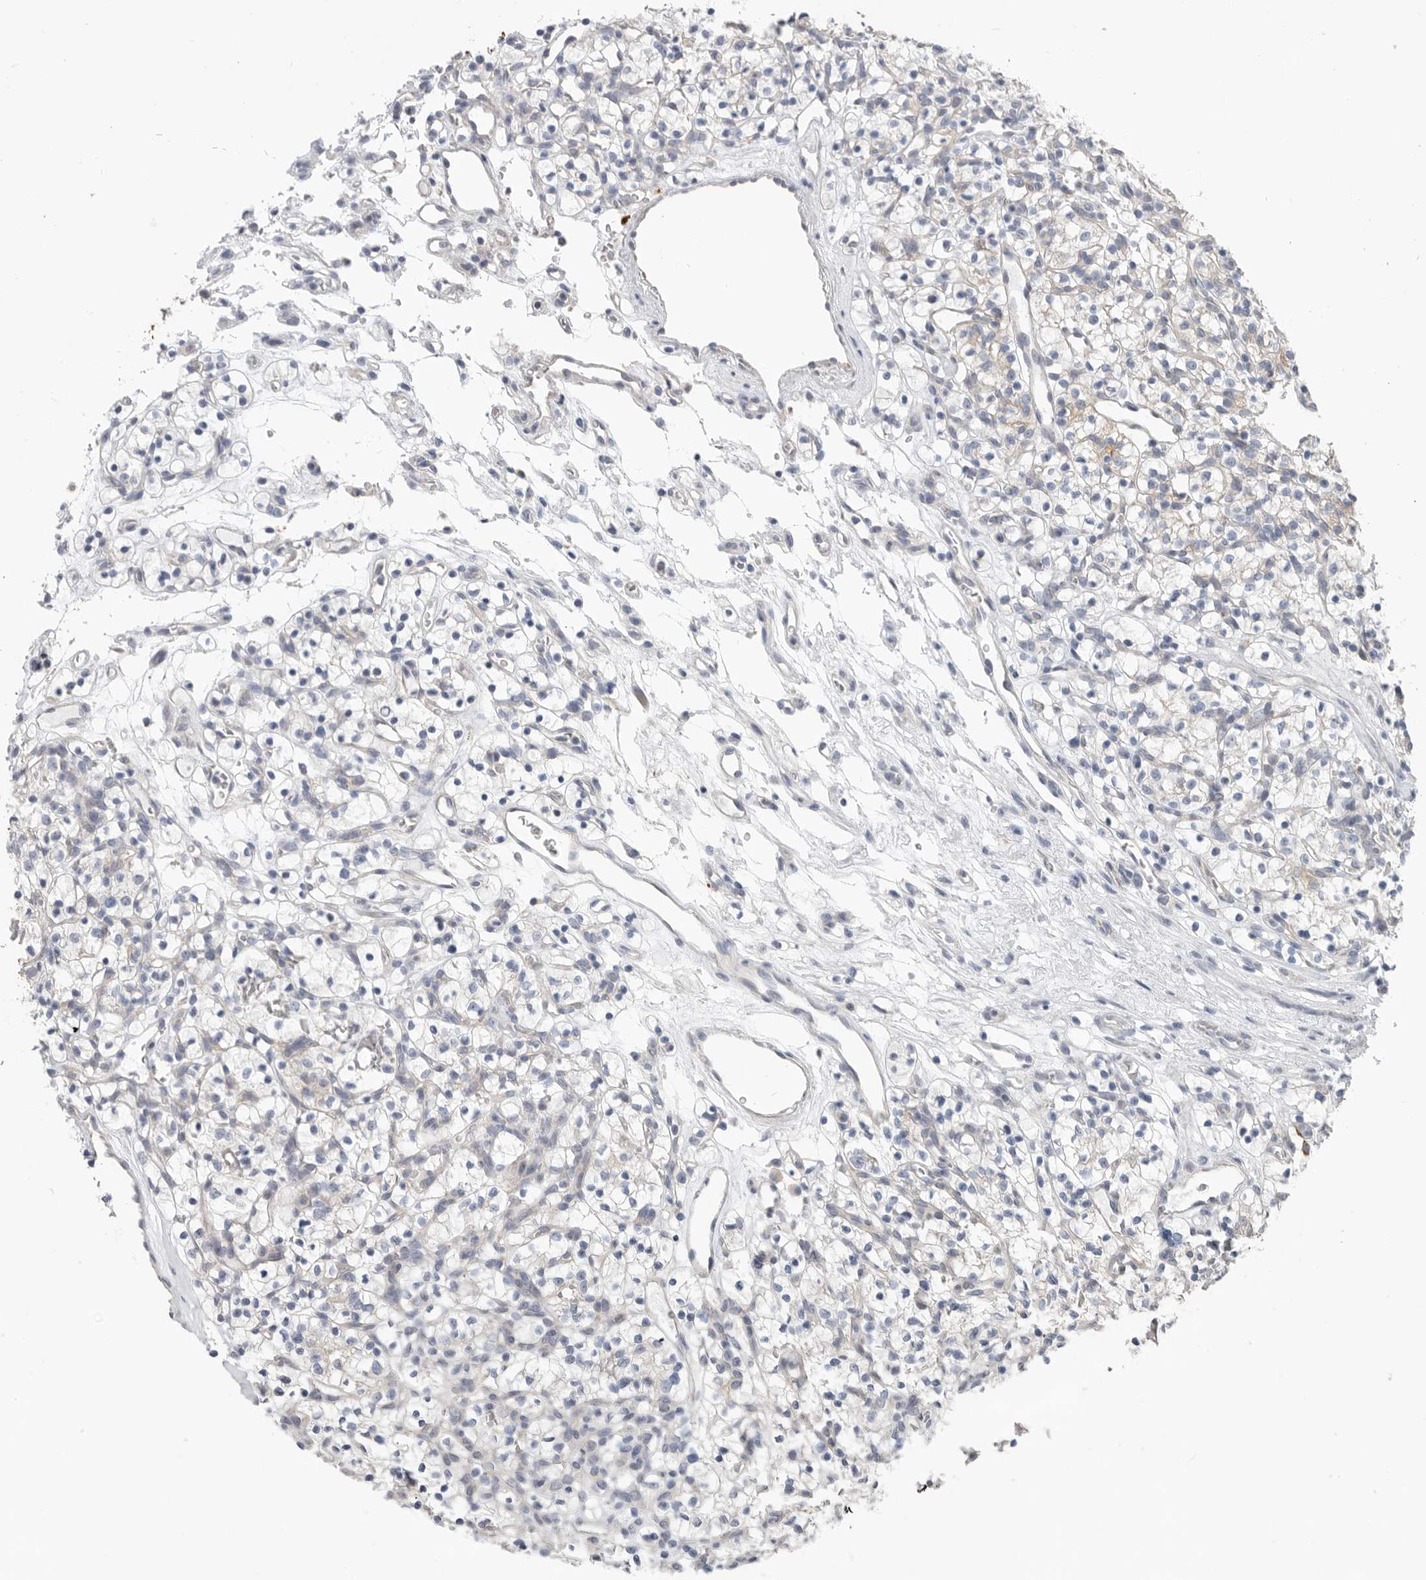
{"staining": {"intensity": "negative", "quantity": "none", "location": "none"}, "tissue": "renal cancer", "cell_type": "Tumor cells", "image_type": "cancer", "snomed": [{"axis": "morphology", "description": "Adenocarcinoma, NOS"}, {"axis": "topography", "description": "Kidney"}], "caption": "Immunohistochemistry (IHC) photomicrograph of human renal cancer stained for a protein (brown), which shows no staining in tumor cells. (Immunohistochemistry (IHC), brightfield microscopy, high magnification).", "gene": "MTFR1L", "patient": {"sex": "female", "age": 57}}